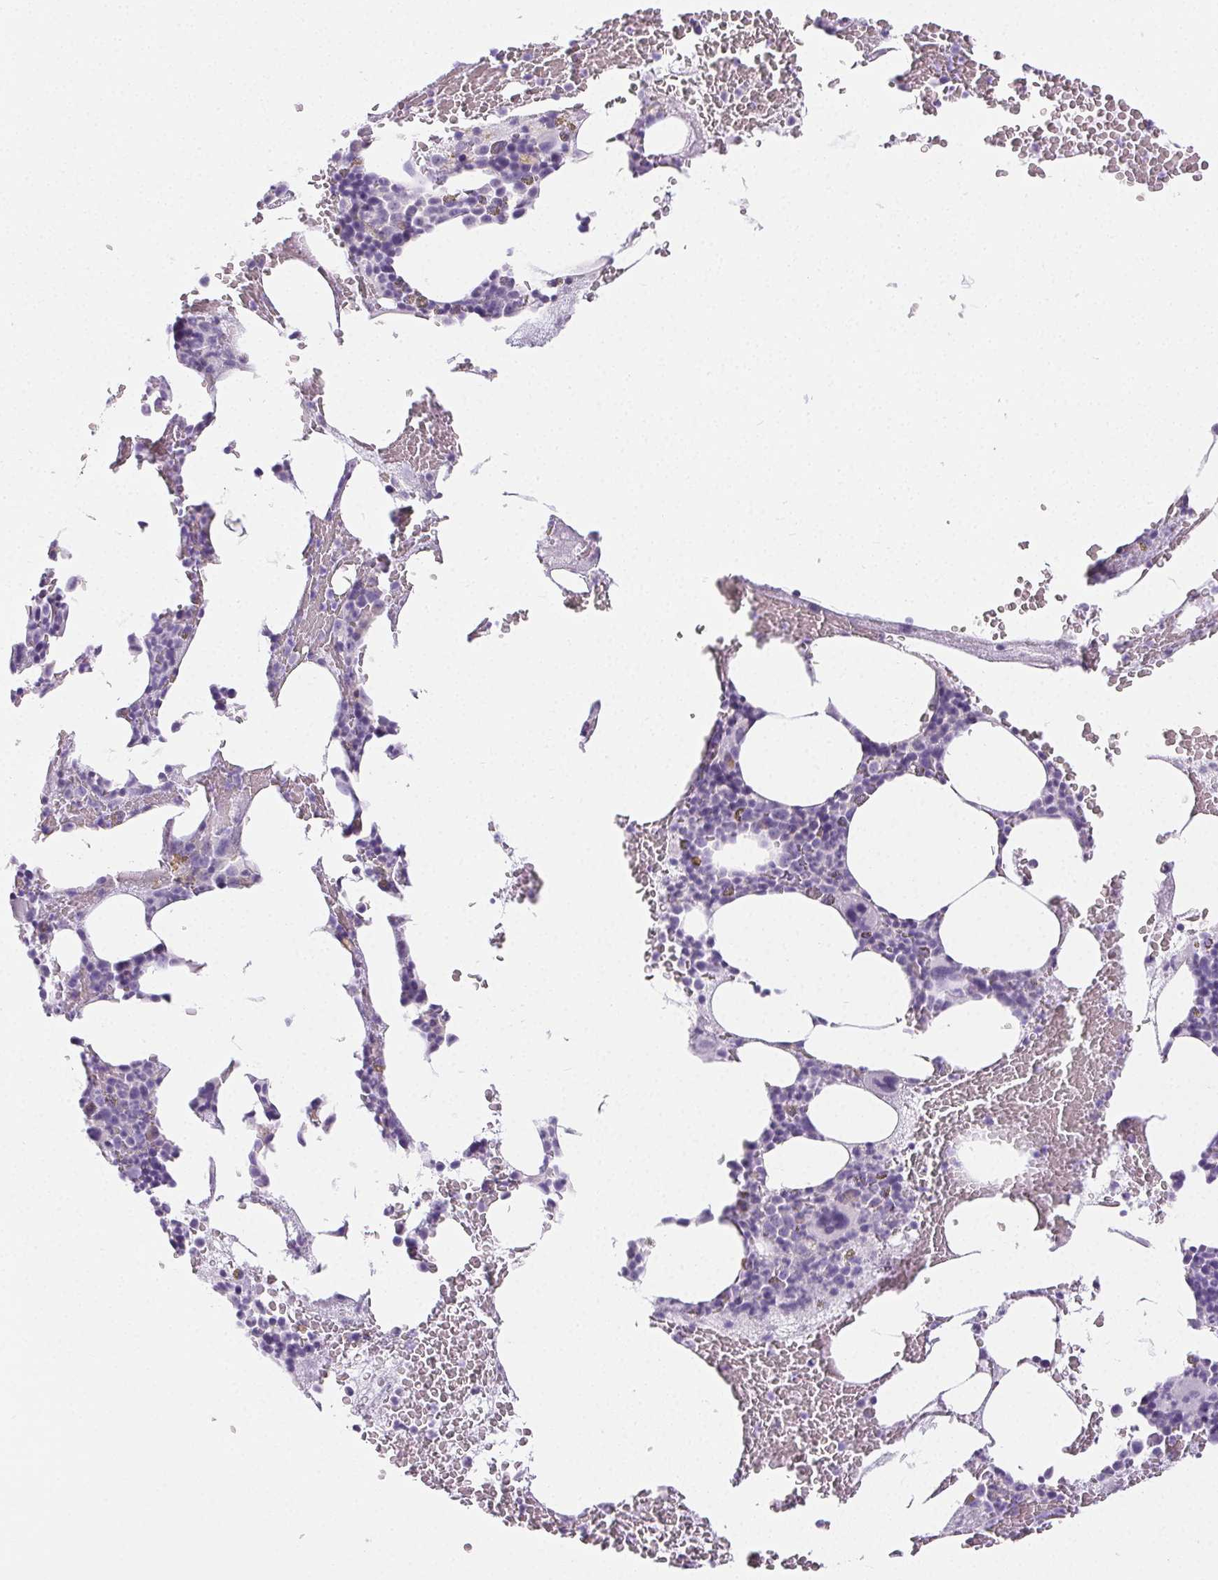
{"staining": {"intensity": "negative", "quantity": "none", "location": "none"}, "tissue": "bone marrow", "cell_type": "Hematopoietic cells", "image_type": "normal", "snomed": [{"axis": "morphology", "description": "Normal tissue, NOS"}, {"axis": "topography", "description": "Bone marrow"}], "caption": "IHC histopathology image of unremarkable human bone marrow stained for a protein (brown), which demonstrates no staining in hematopoietic cells. Nuclei are stained in blue.", "gene": "PI3", "patient": {"sex": "male", "age": 89}}